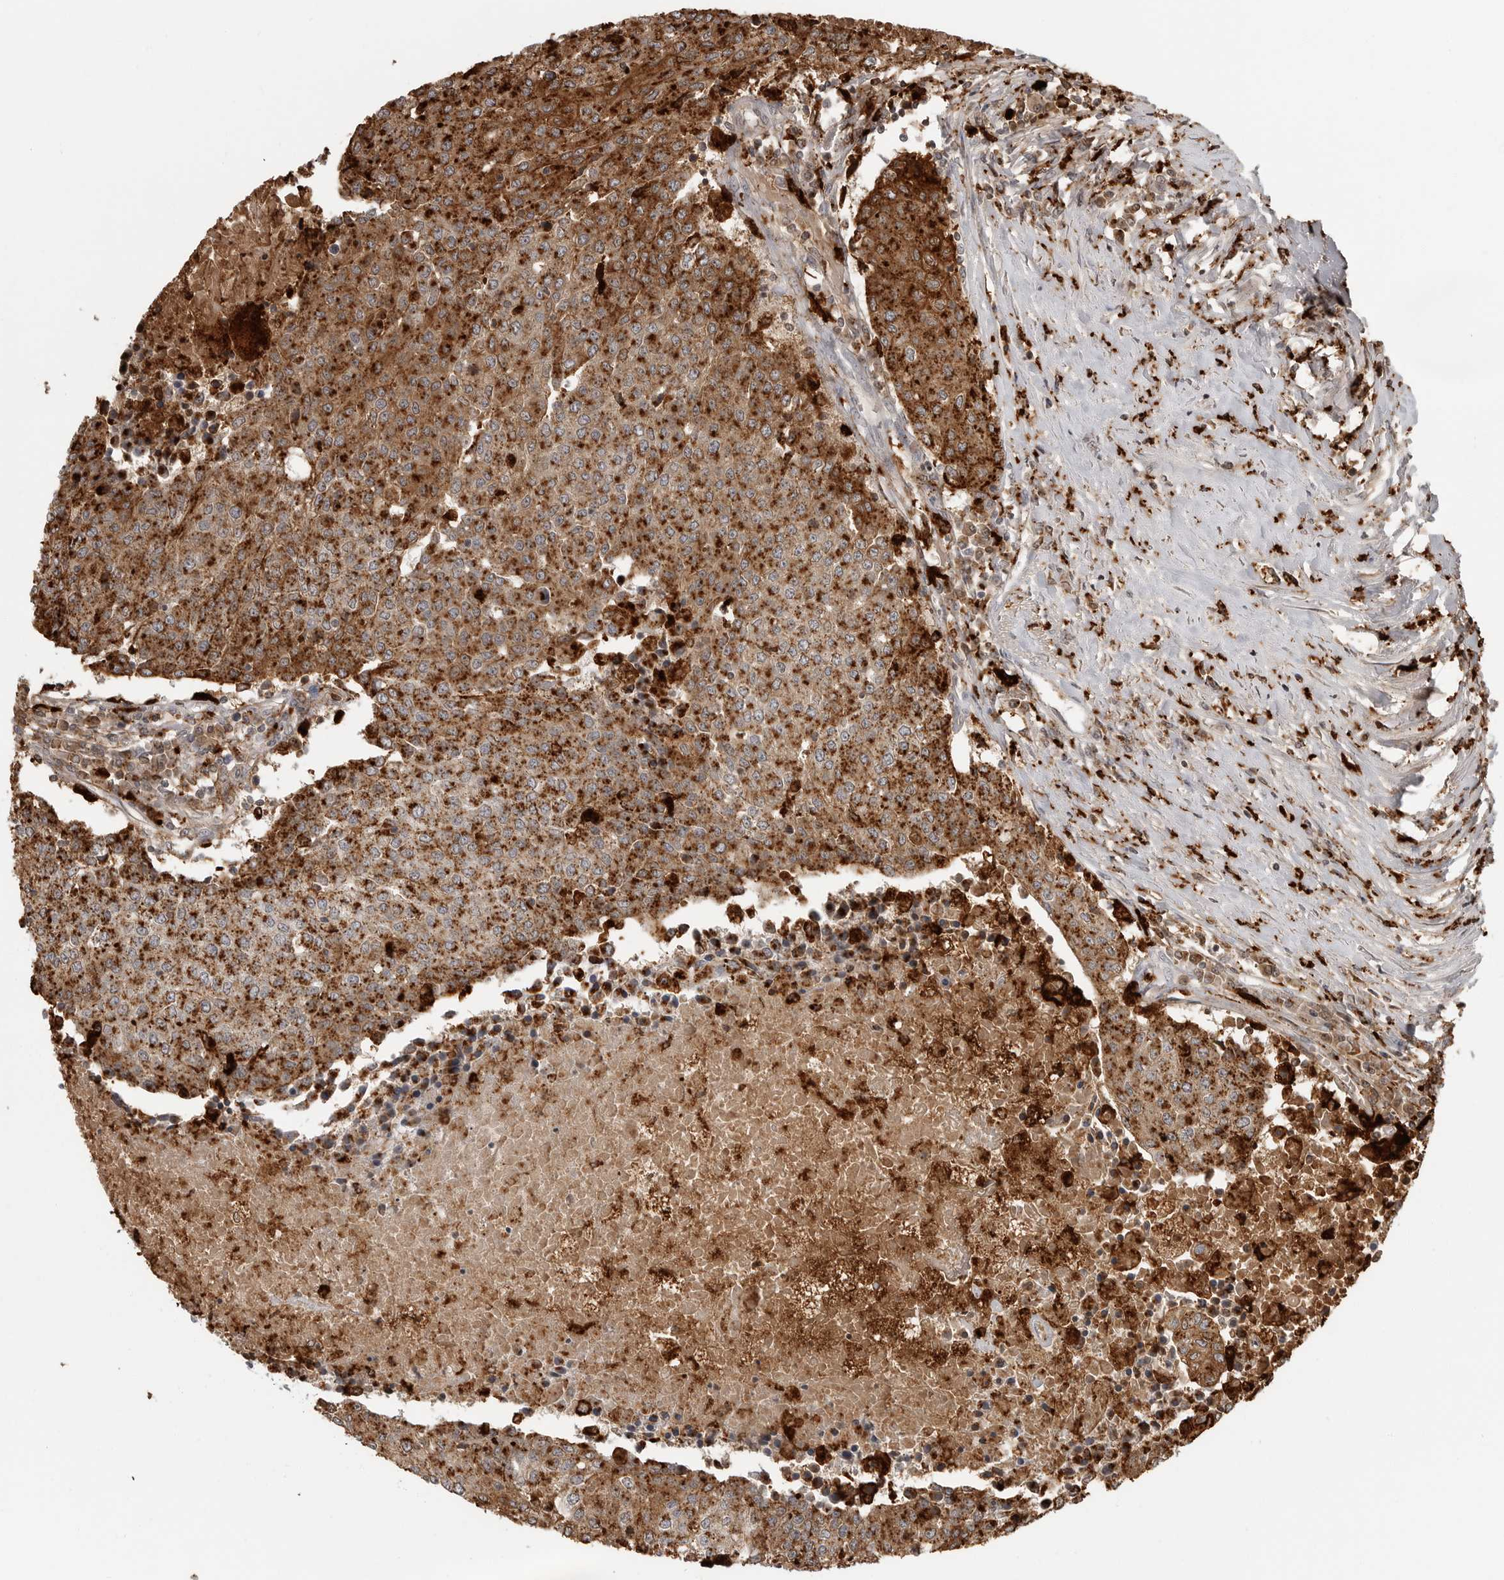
{"staining": {"intensity": "moderate", "quantity": ">75%", "location": "cytoplasmic/membranous"}, "tissue": "urothelial cancer", "cell_type": "Tumor cells", "image_type": "cancer", "snomed": [{"axis": "morphology", "description": "Urothelial carcinoma, High grade"}, {"axis": "topography", "description": "Urinary bladder"}], "caption": "A high-resolution image shows IHC staining of urothelial cancer, which shows moderate cytoplasmic/membranous expression in approximately >75% of tumor cells.", "gene": "IFI30", "patient": {"sex": "female", "age": 85}}